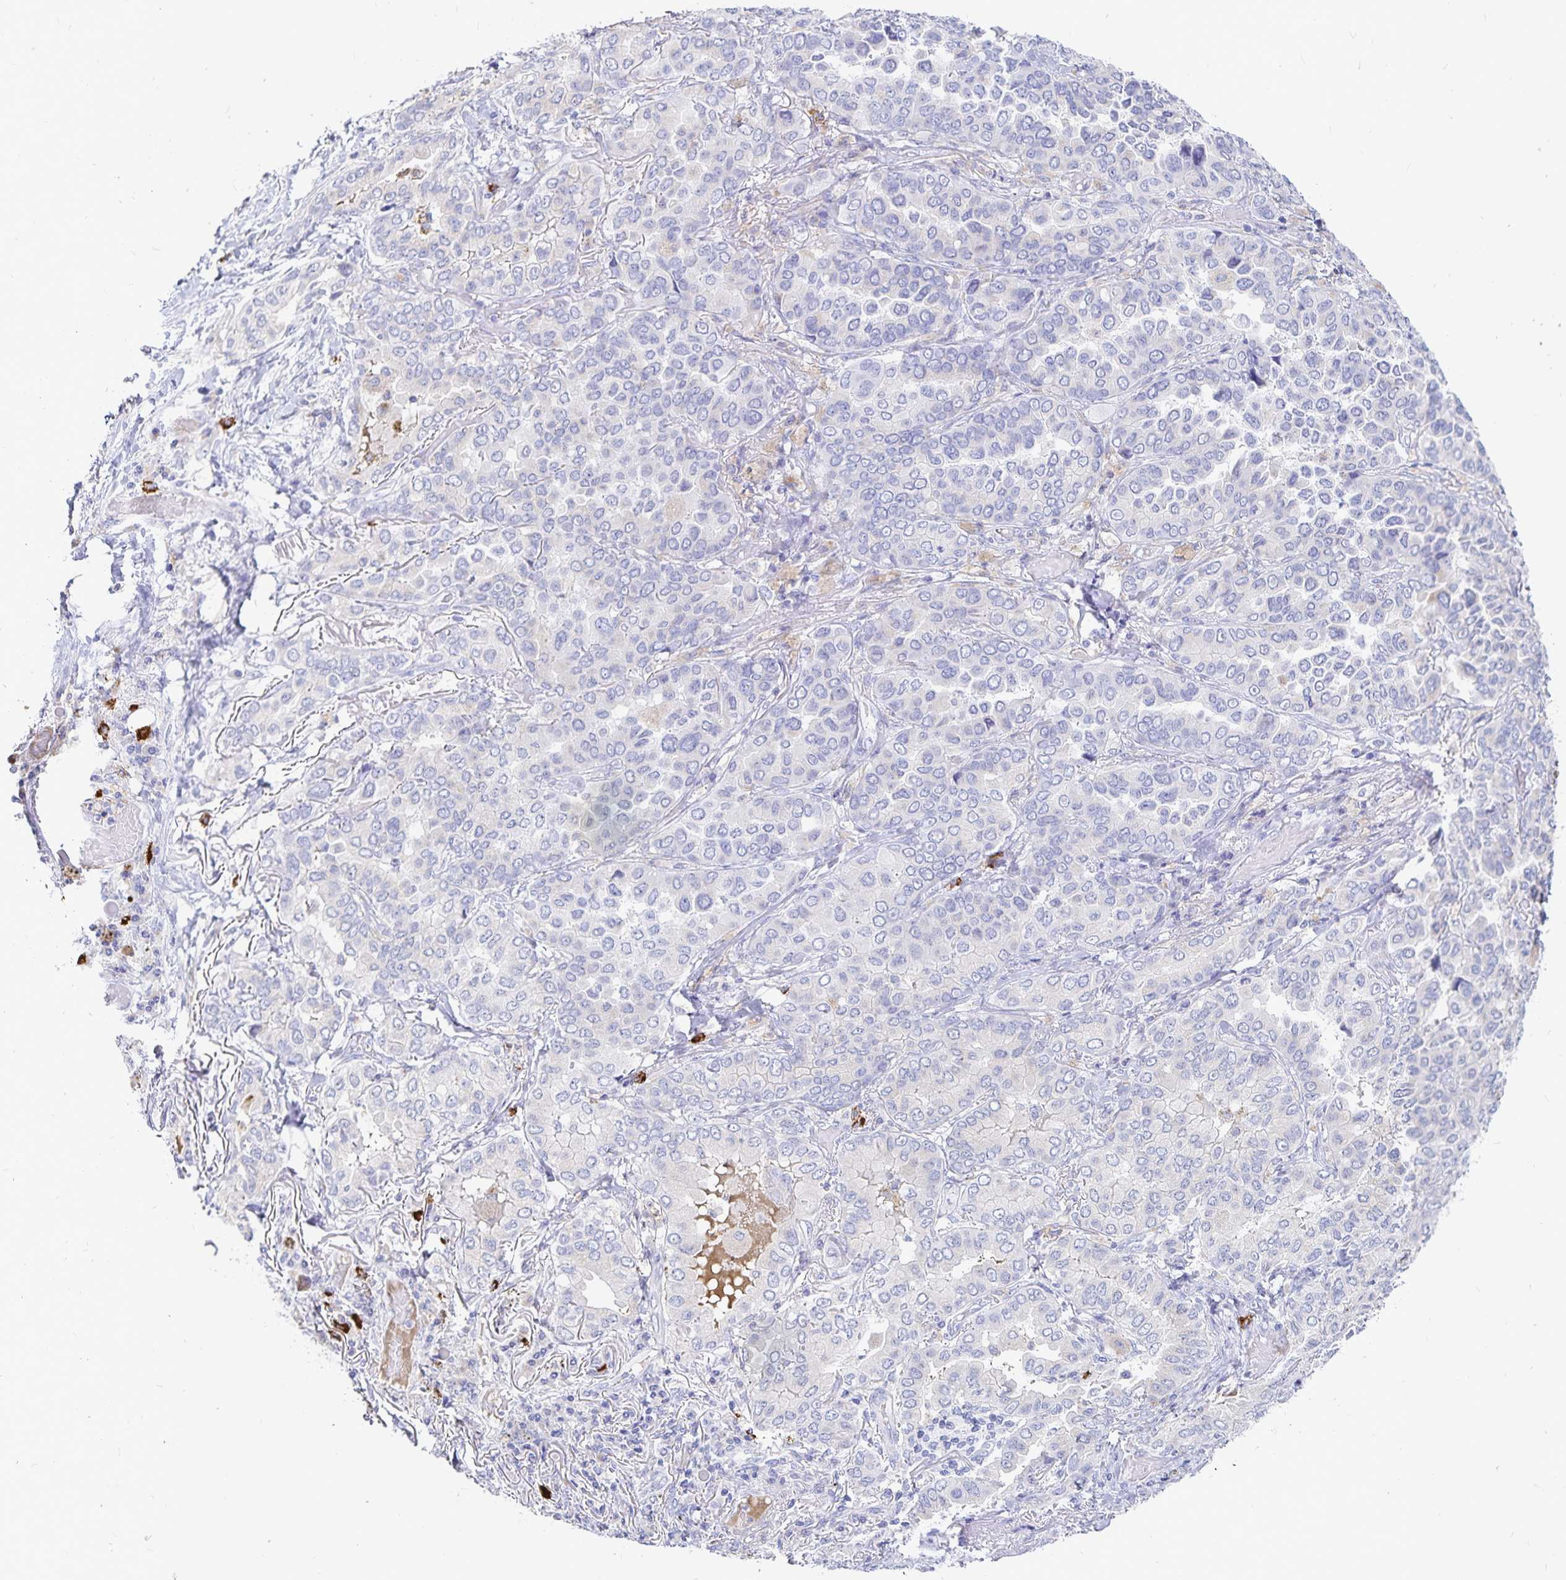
{"staining": {"intensity": "negative", "quantity": "none", "location": "none"}, "tissue": "lung cancer", "cell_type": "Tumor cells", "image_type": "cancer", "snomed": [{"axis": "morphology", "description": "Aneuploidy"}, {"axis": "morphology", "description": "Adenocarcinoma, NOS"}, {"axis": "morphology", "description": "Adenocarcinoma, metastatic, NOS"}, {"axis": "topography", "description": "Lymph node"}, {"axis": "topography", "description": "Lung"}], "caption": "Lung cancer was stained to show a protein in brown. There is no significant positivity in tumor cells.", "gene": "PKHD1", "patient": {"sex": "female", "age": 48}}